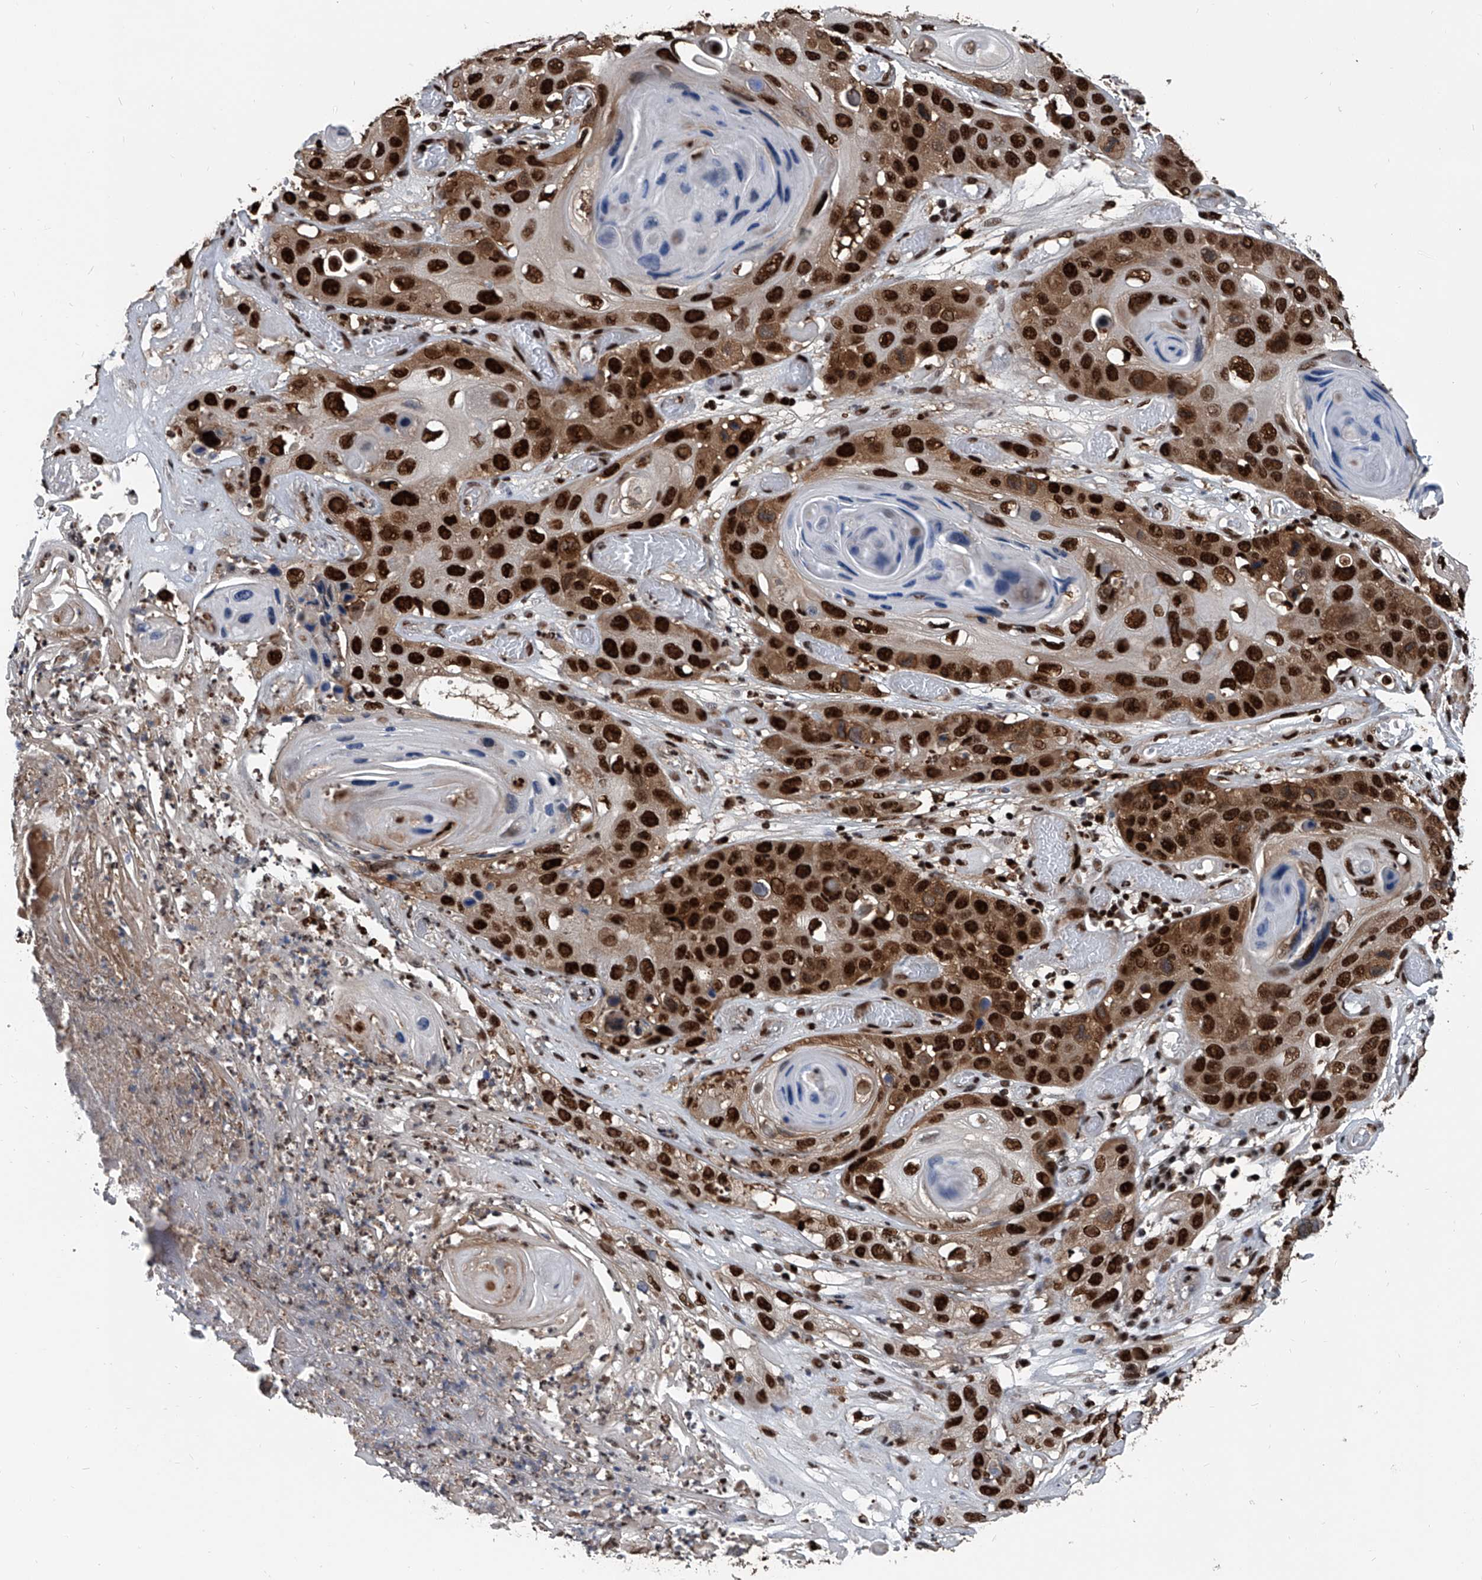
{"staining": {"intensity": "strong", "quantity": ">75%", "location": "cytoplasmic/membranous,nuclear"}, "tissue": "skin cancer", "cell_type": "Tumor cells", "image_type": "cancer", "snomed": [{"axis": "morphology", "description": "Squamous cell carcinoma, NOS"}, {"axis": "topography", "description": "Skin"}], "caption": "Strong cytoplasmic/membranous and nuclear protein positivity is present in approximately >75% of tumor cells in squamous cell carcinoma (skin). Ihc stains the protein in brown and the nuclei are stained blue.", "gene": "FKBP5", "patient": {"sex": "male", "age": 55}}